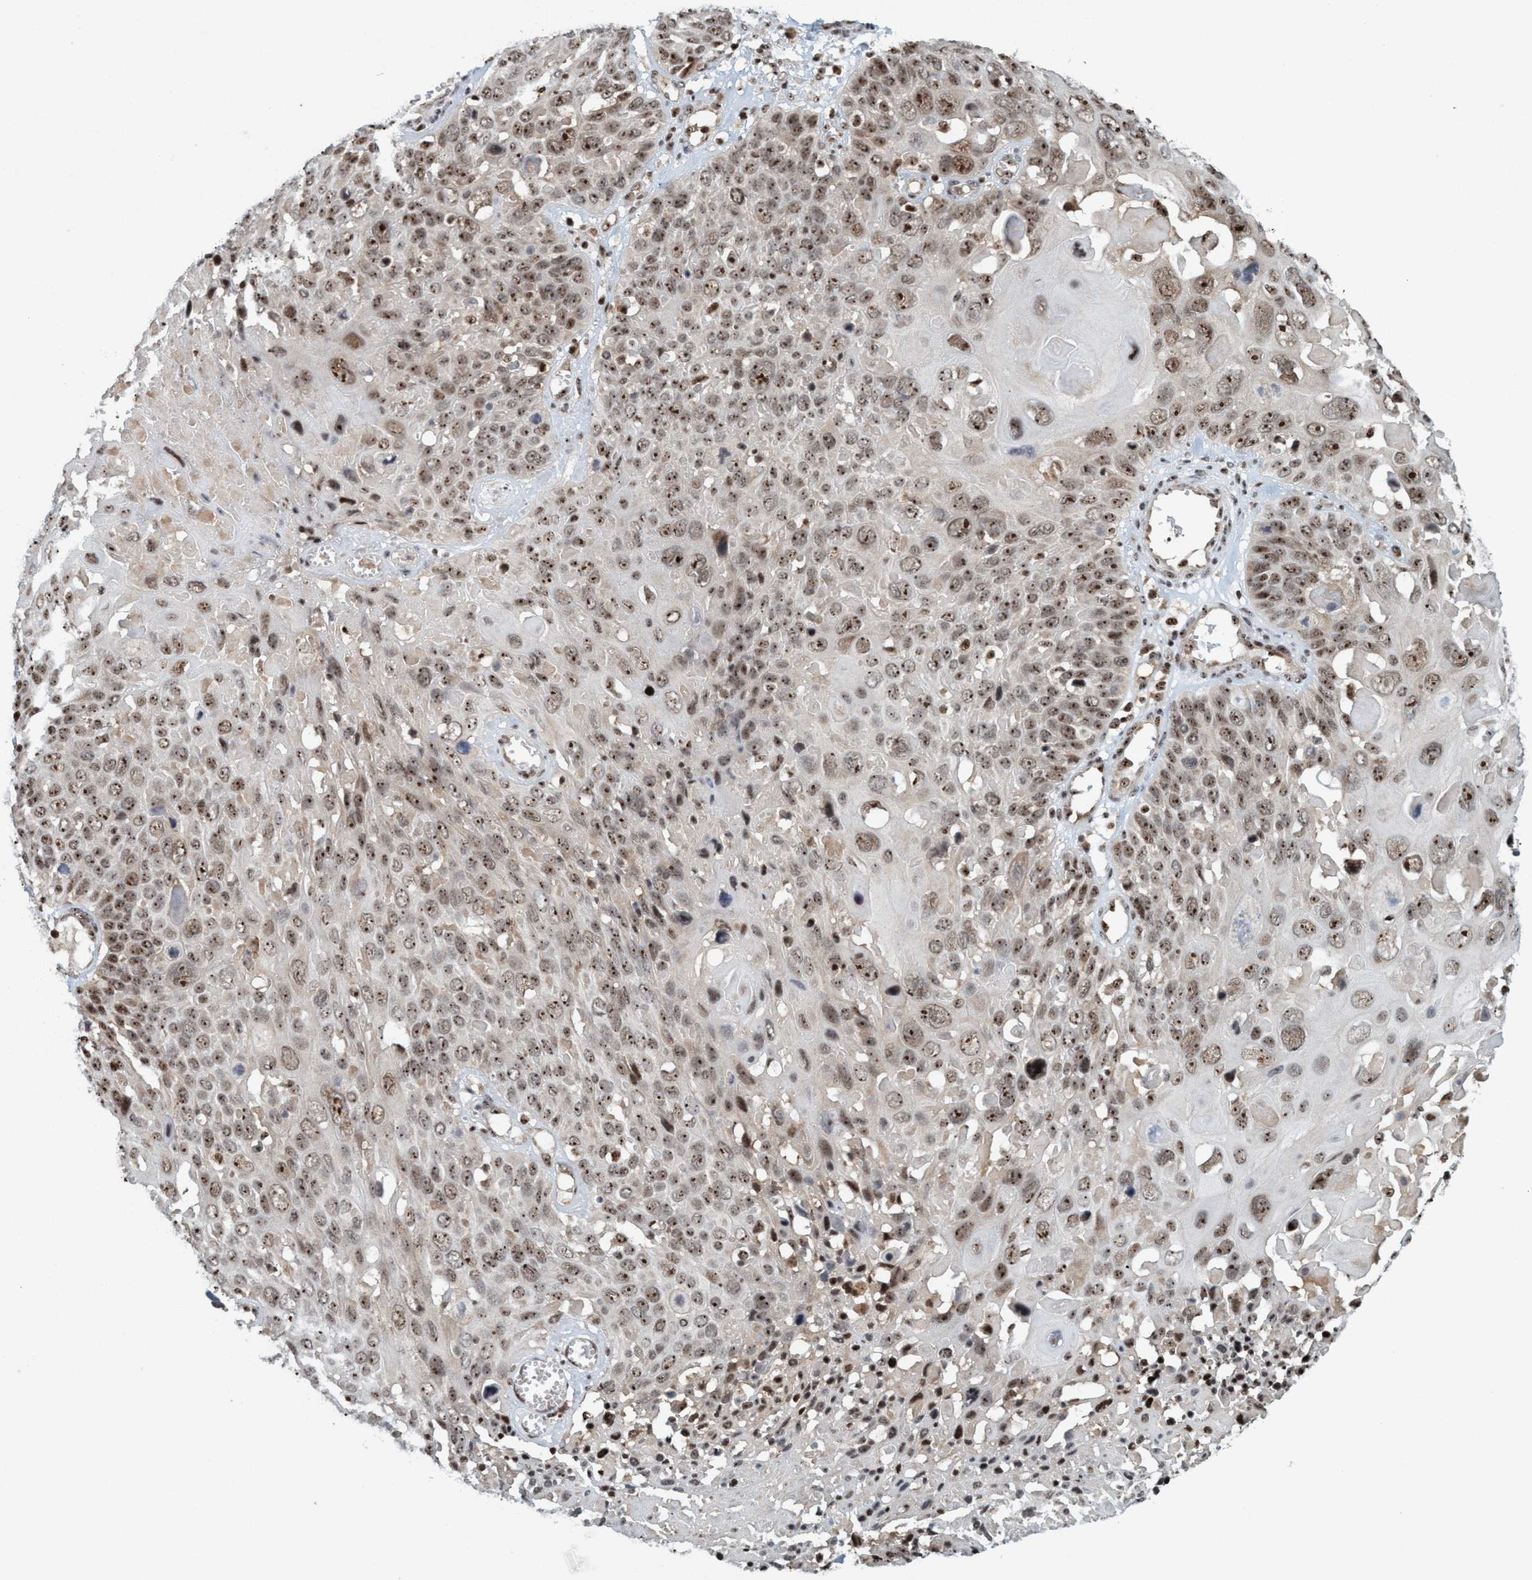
{"staining": {"intensity": "strong", "quantity": ">75%", "location": "nuclear"}, "tissue": "cervical cancer", "cell_type": "Tumor cells", "image_type": "cancer", "snomed": [{"axis": "morphology", "description": "Squamous cell carcinoma, NOS"}, {"axis": "topography", "description": "Cervix"}], "caption": "High-magnification brightfield microscopy of squamous cell carcinoma (cervical) stained with DAB (brown) and counterstained with hematoxylin (blue). tumor cells exhibit strong nuclear positivity is seen in about>75% of cells.", "gene": "SMCR8", "patient": {"sex": "female", "age": 74}}